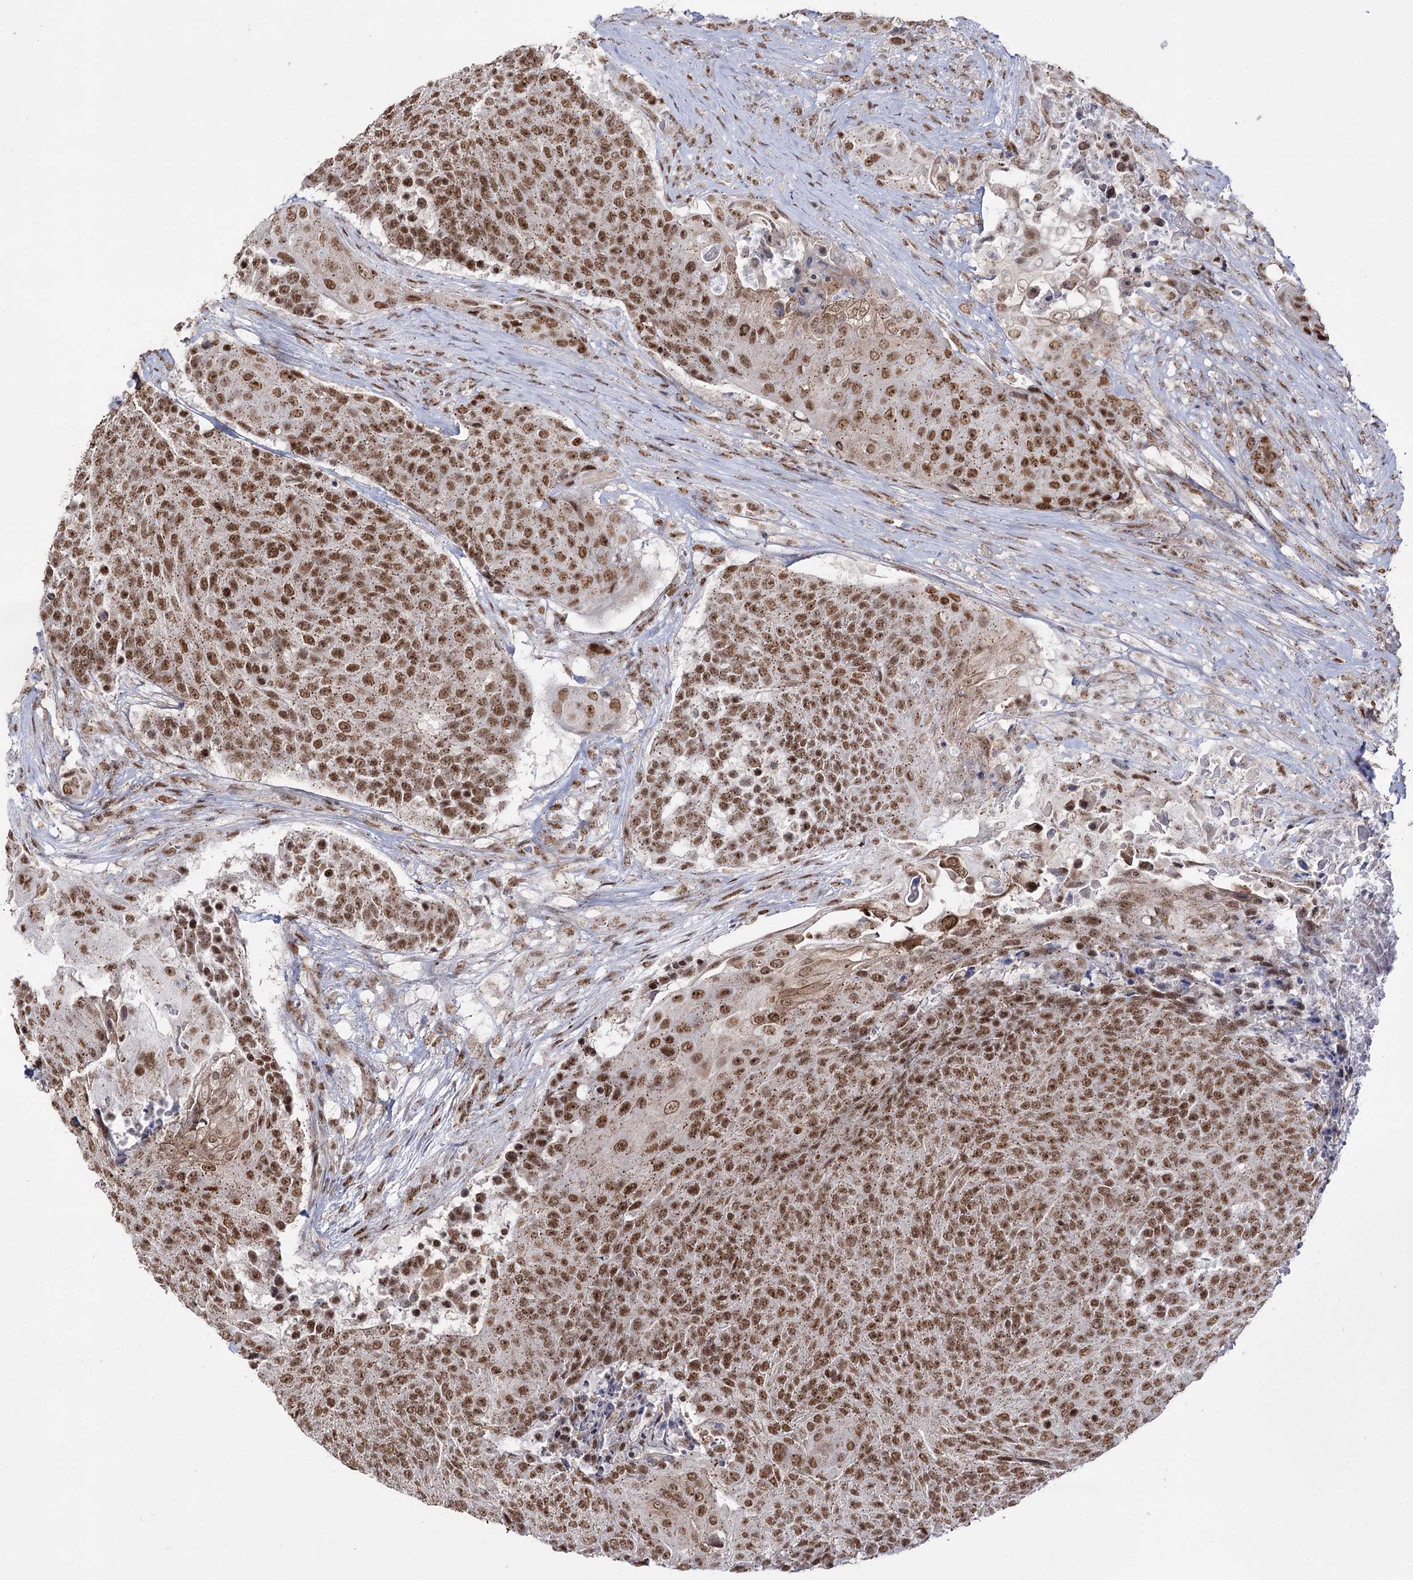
{"staining": {"intensity": "moderate", "quantity": ">75%", "location": "cytoplasmic/membranous,nuclear"}, "tissue": "urothelial cancer", "cell_type": "Tumor cells", "image_type": "cancer", "snomed": [{"axis": "morphology", "description": "Urothelial carcinoma, High grade"}, {"axis": "topography", "description": "Urinary bladder"}], "caption": "Immunohistochemistry (DAB (3,3'-diaminobenzidine)) staining of human high-grade urothelial carcinoma shows moderate cytoplasmic/membranous and nuclear protein staining in approximately >75% of tumor cells.", "gene": "VGLL4", "patient": {"sex": "female", "age": 63}}